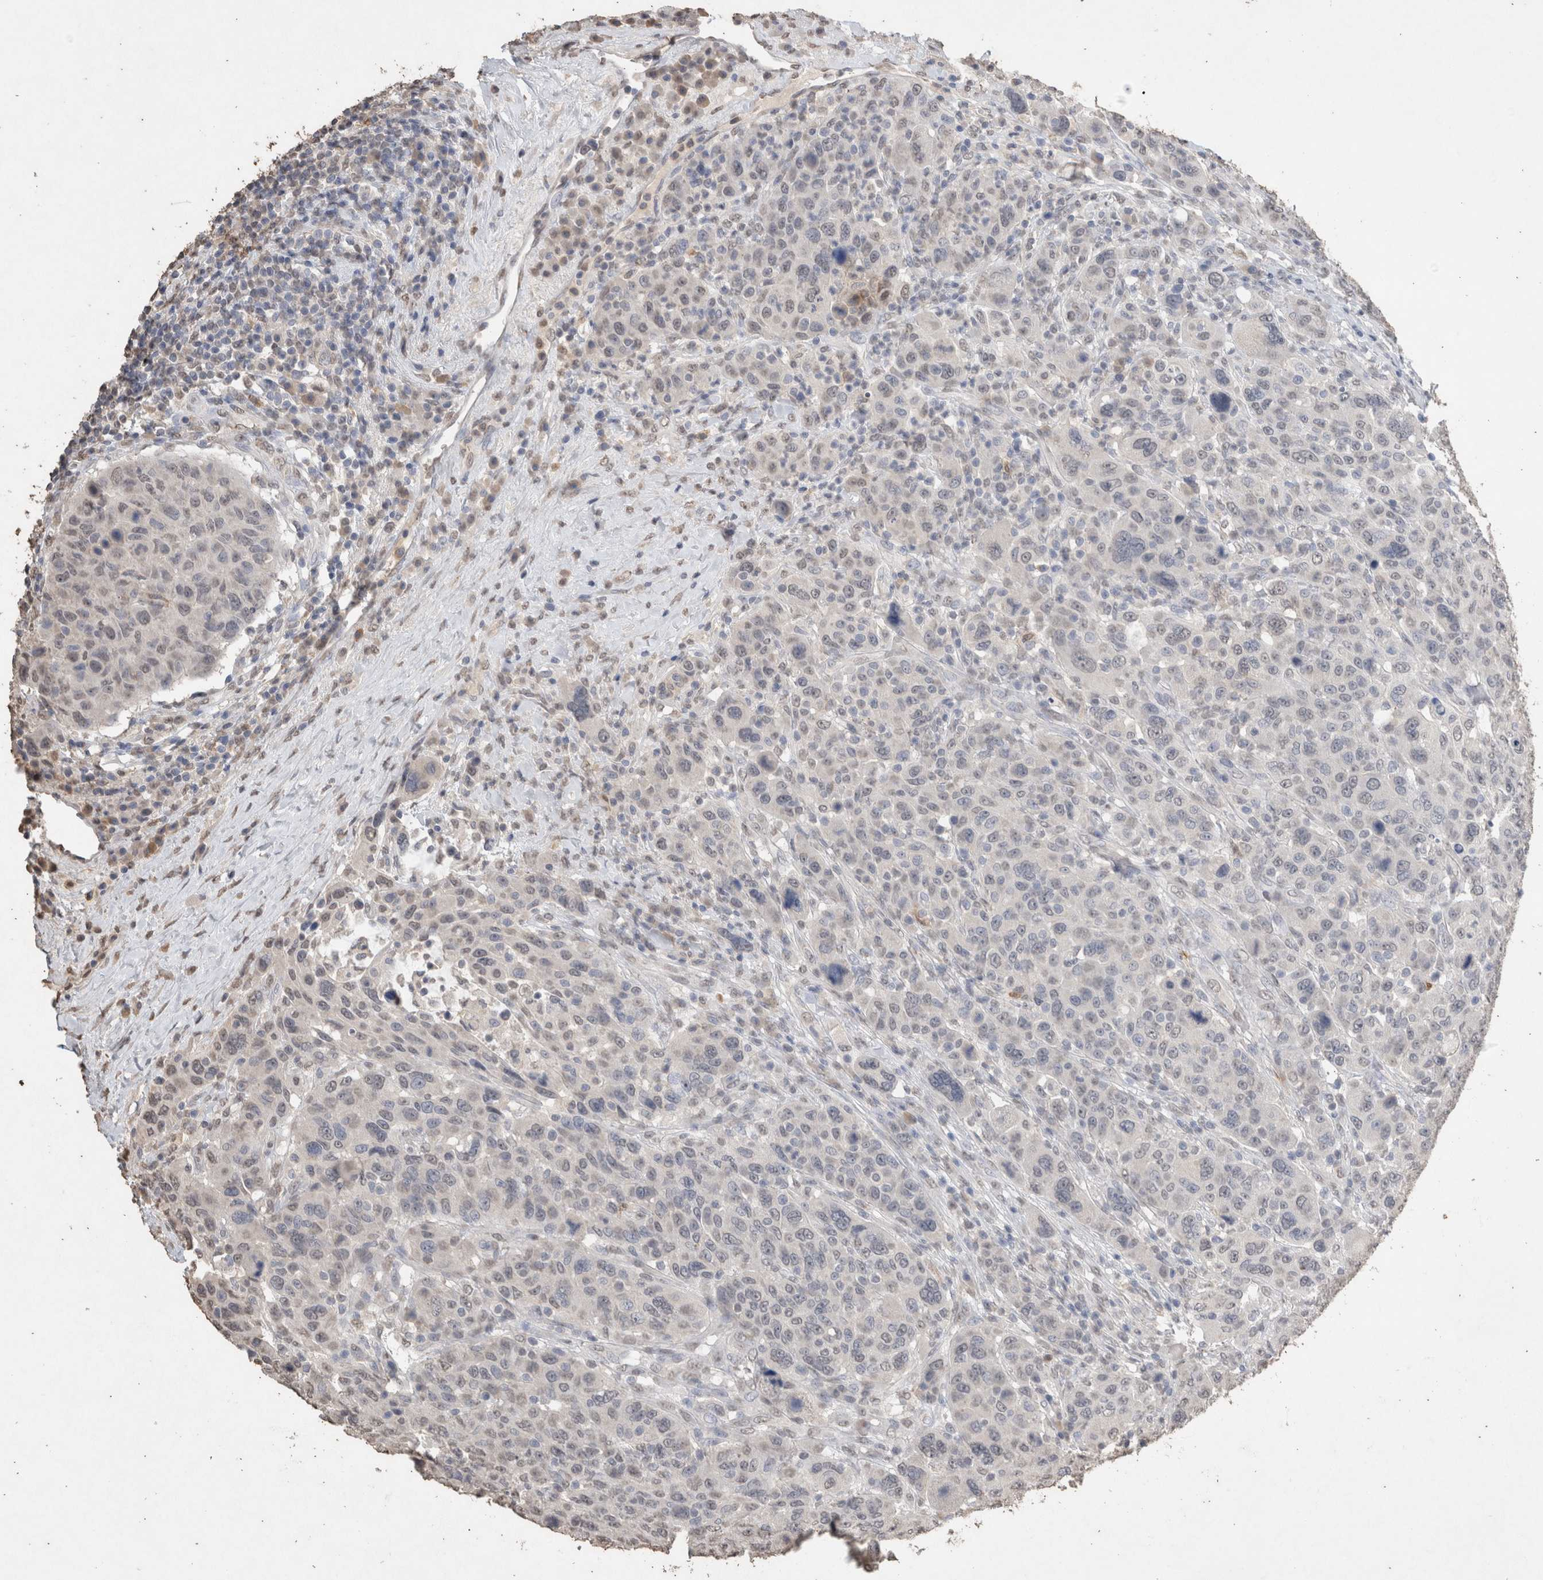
{"staining": {"intensity": "negative", "quantity": "none", "location": "none"}, "tissue": "breast cancer", "cell_type": "Tumor cells", "image_type": "cancer", "snomed": [{"axis": "morphology", "description": "Duct carcinoma"}, {"axis": "topography", "description": "Breast"}], "caption": "Immunohistochemical staining of breast cancer shows no significant expression in tumor cells. (Stains: DAB immunohistochemistry (IHC) with hematoxylin counter stain, Microscopy: brightfield microscopy at high magnification).", "gene": "LGALS2", "patient": {"sex": "female", "age": 37}}